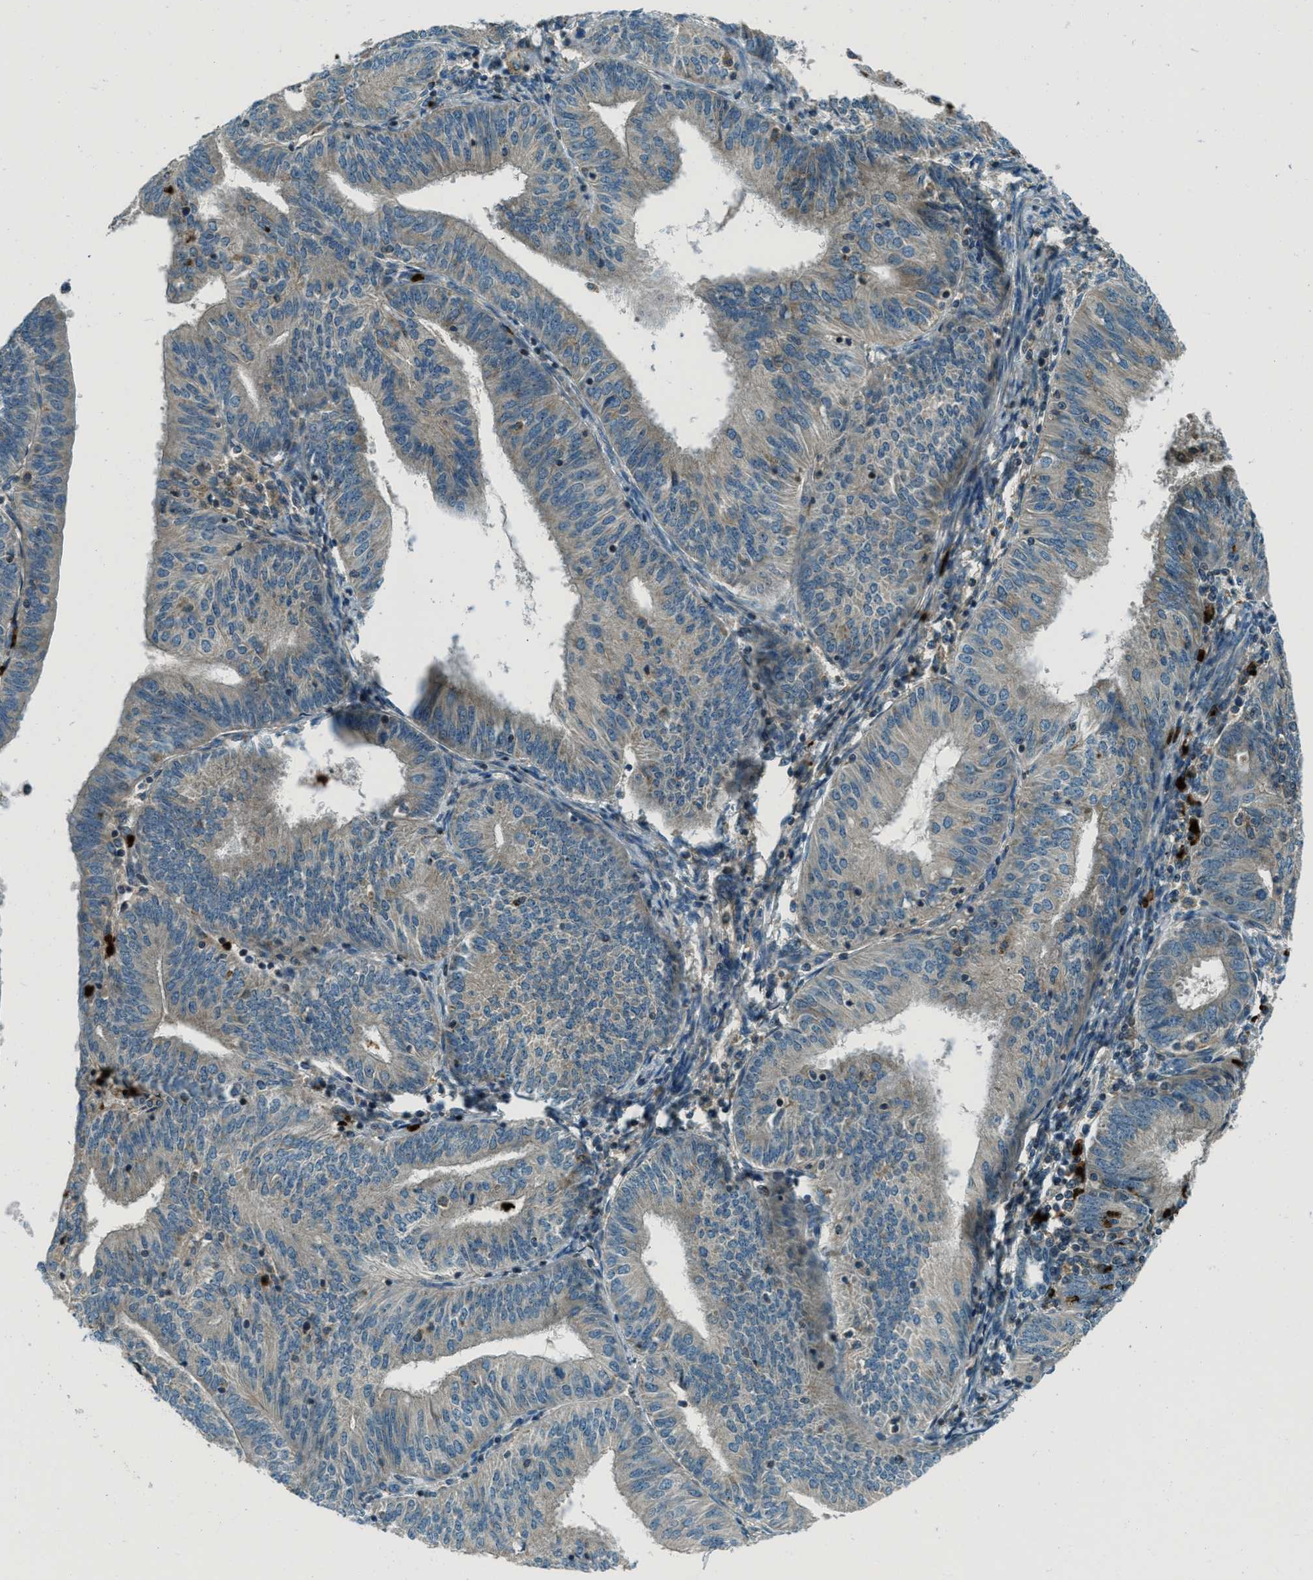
{"staining": {"intensity": "weak", "quantity": "25%-75%", "location": "cytoplasmic/membranous"}, "tissue": "endometrial cancer", "cell_type": "Tumor cells", "image_type": "cancer", "snomed": [{"axis": "morphology", "description": "Adenocarcinoma, NOS"}, {"axis": "topography", "description": "Endometrium"}], "caption": "IHC of endometrial cancer exhibits low levels of weak cytoplasmic/membranous staining in about 25%-75% of tumor cells.", "gene": "FAR1", "patient": {"sex": "female", "age": 58}}